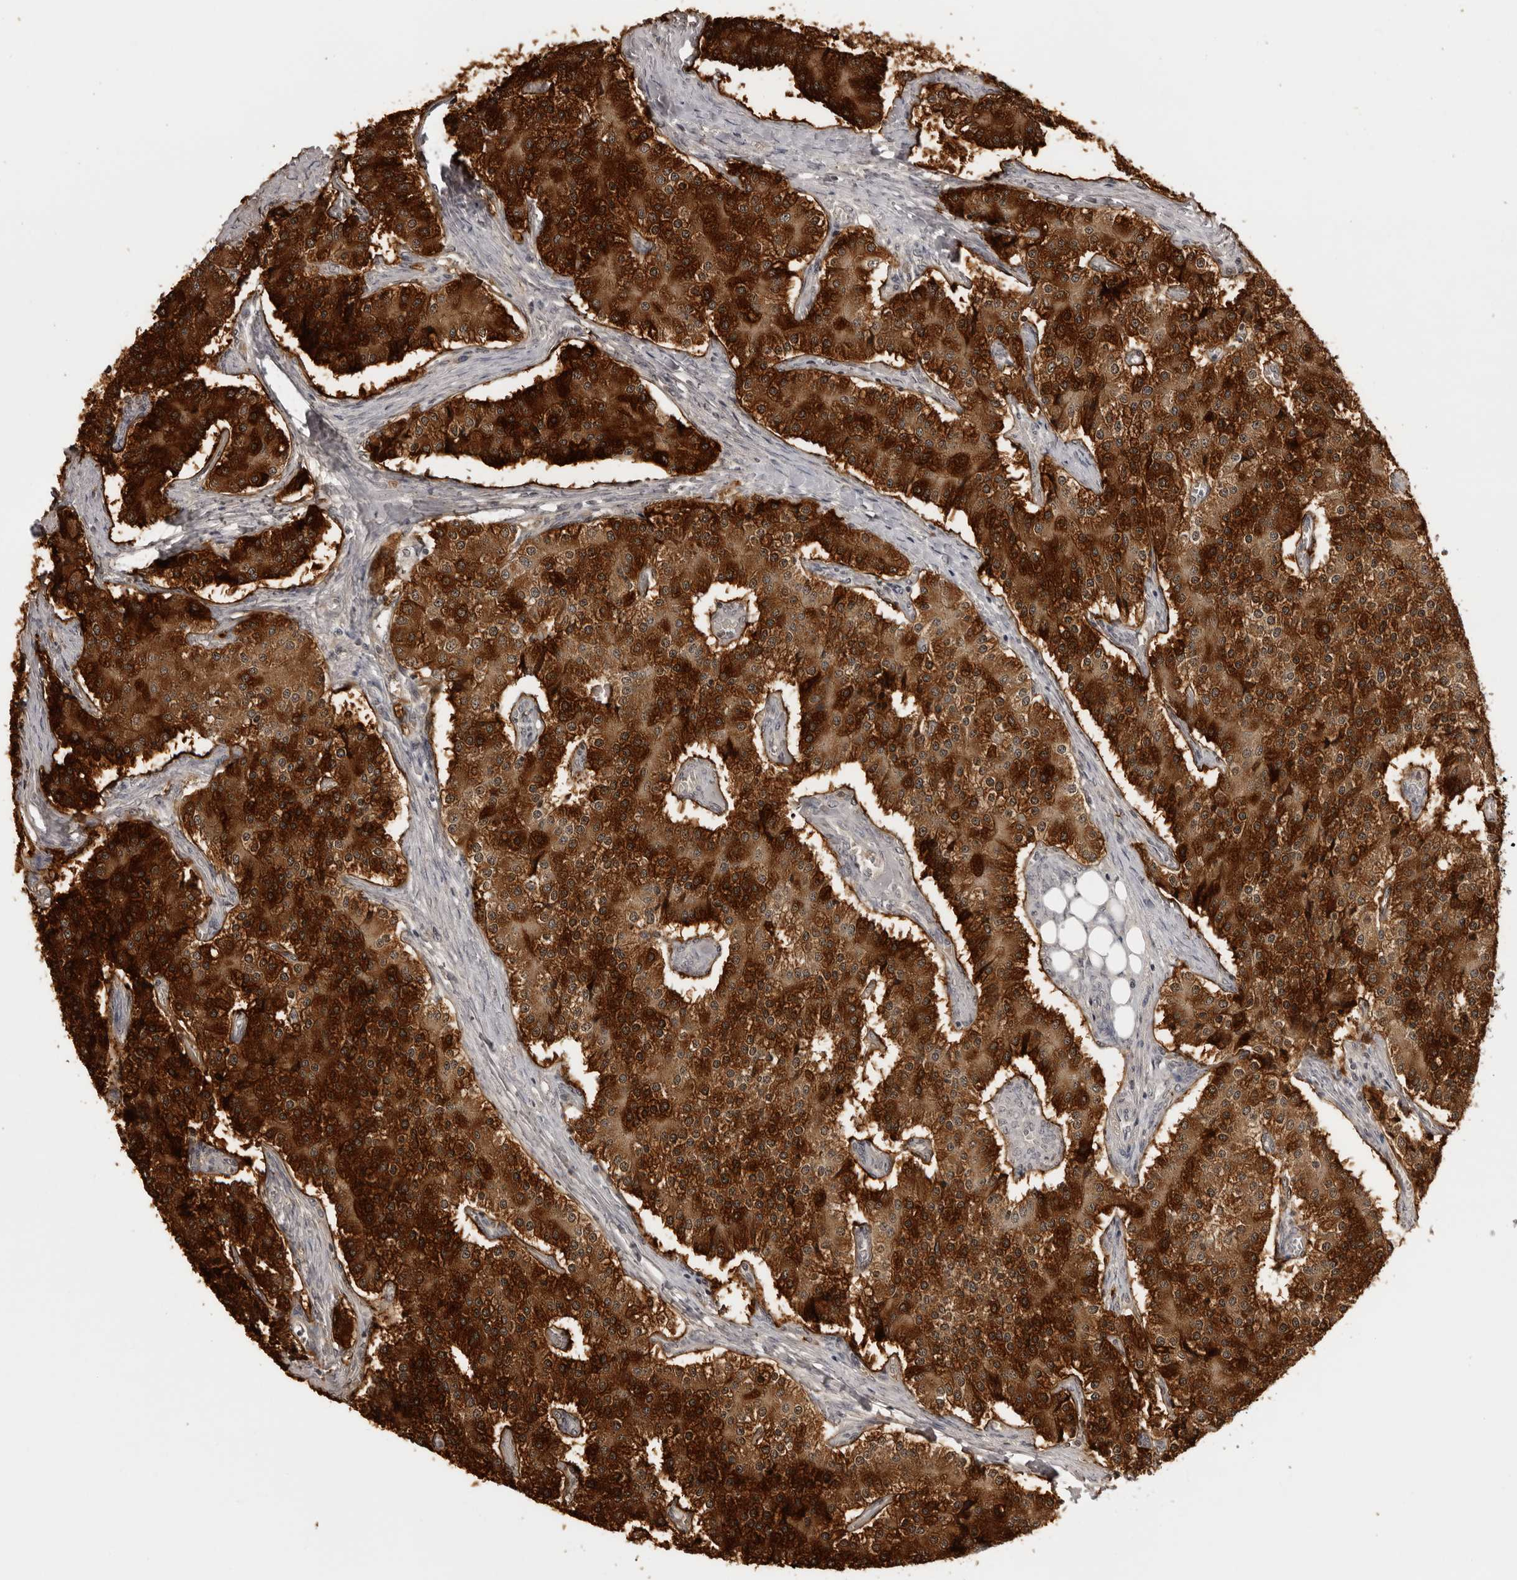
{"staining": {"intensity": "strong", "quantity": ">75%", "location": "cytoplasmic/membranous"}, "tissue": "carcinoid", "cell_type": "Tumor cells", "image_type": "cancer", "snomed": [{"axis": "morphology", "description": "Carcinoid, malignant, NOS"}, {"axis": "topography", "description": "Colon"}], "caption": "Protein staining exhibits strong cytoplasmic/membranous expression in approximately >75% of tumor cells in carcinoid.", "gene": "ZC3H11A", "patient": {"sex": "female", "age": 52}}